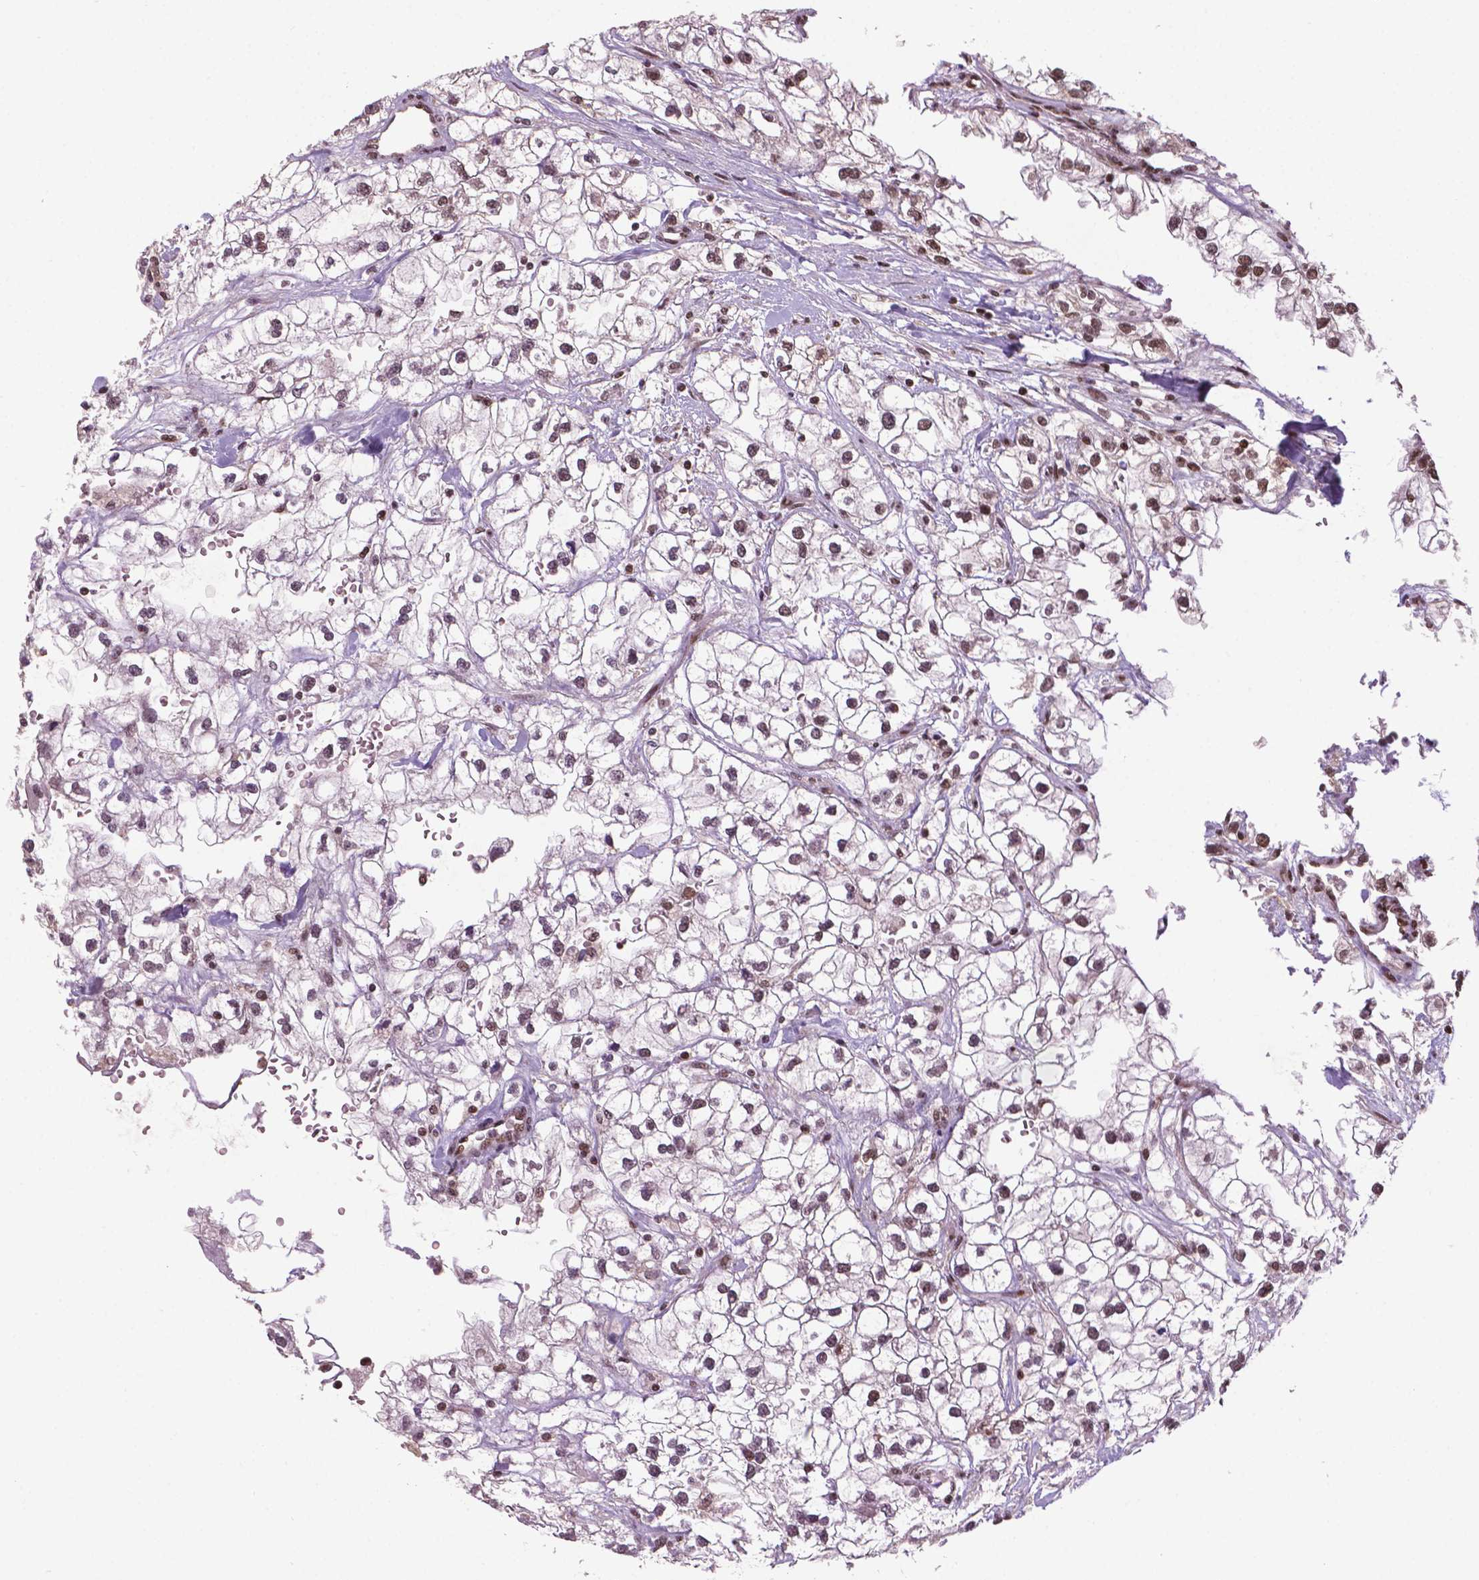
{"staining": {"intensity": "moderate", "quantity": "25%-75%", "location": "nuclear"}, "tissue": "renal cancer", "cell_type": "Tumor cells", "image_type": "cancer", "snomed": [{"axis": "morphology", "description": "Adenocarcinoma, NOS"}, {"axis": "topography", "description": "Kidney"}], "caption": "Immunohistochemical staining of renal cancer (adenocarcinoma) exhibits moderate nuclear protein positivity in approximately 25%-75% of tumor cells. The staining was performed using DAB (3,3'-diaminobenzidine) to visualize the protein expression in brown, while the nuclei were stained in blue with hematoxylin (Magnification: 20x).", "gene": "SIRT6", "patient": {"sex": "male", "age": 59}}